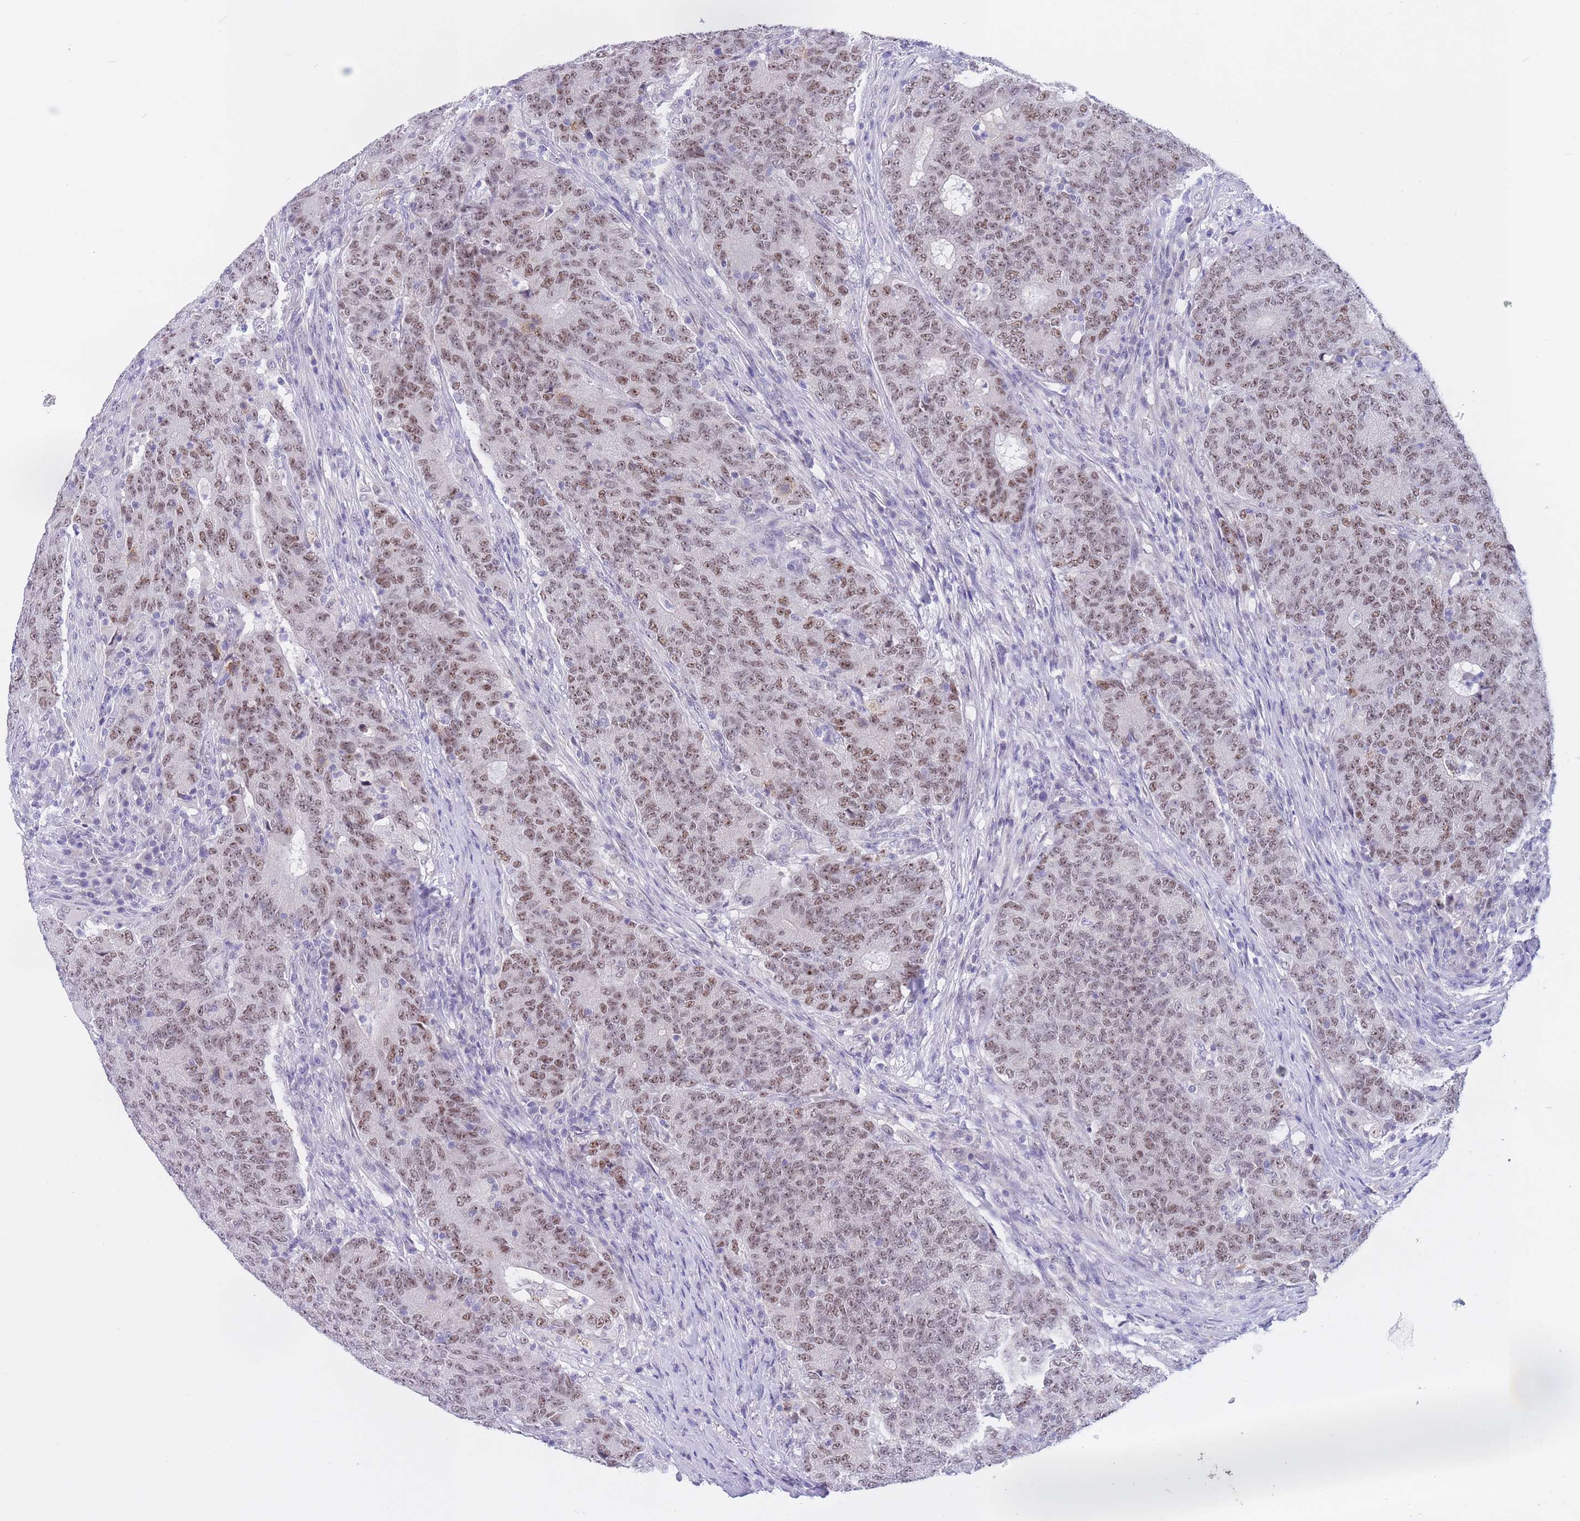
{"staining": {"intensity": "moderate", "quantity": ">75%", "location": "nuclear"}, "tissue": "colorectal cancer", "cell_type": "Tumor cells", "image_type": "cancer", "snomed": [{"axis": "morphology", "description": "Adenocarcinoma, NOS"}, {"axis": "topography", "description": "Colon"}], "caption": "A photomicrograph of human adenocarcinoma (colorectal) stained for a protein demonstrates moderate nuclear brown staining in tumor cells.", "gene": "BOP1", "patient": {"sex": "female", "age": 75}}